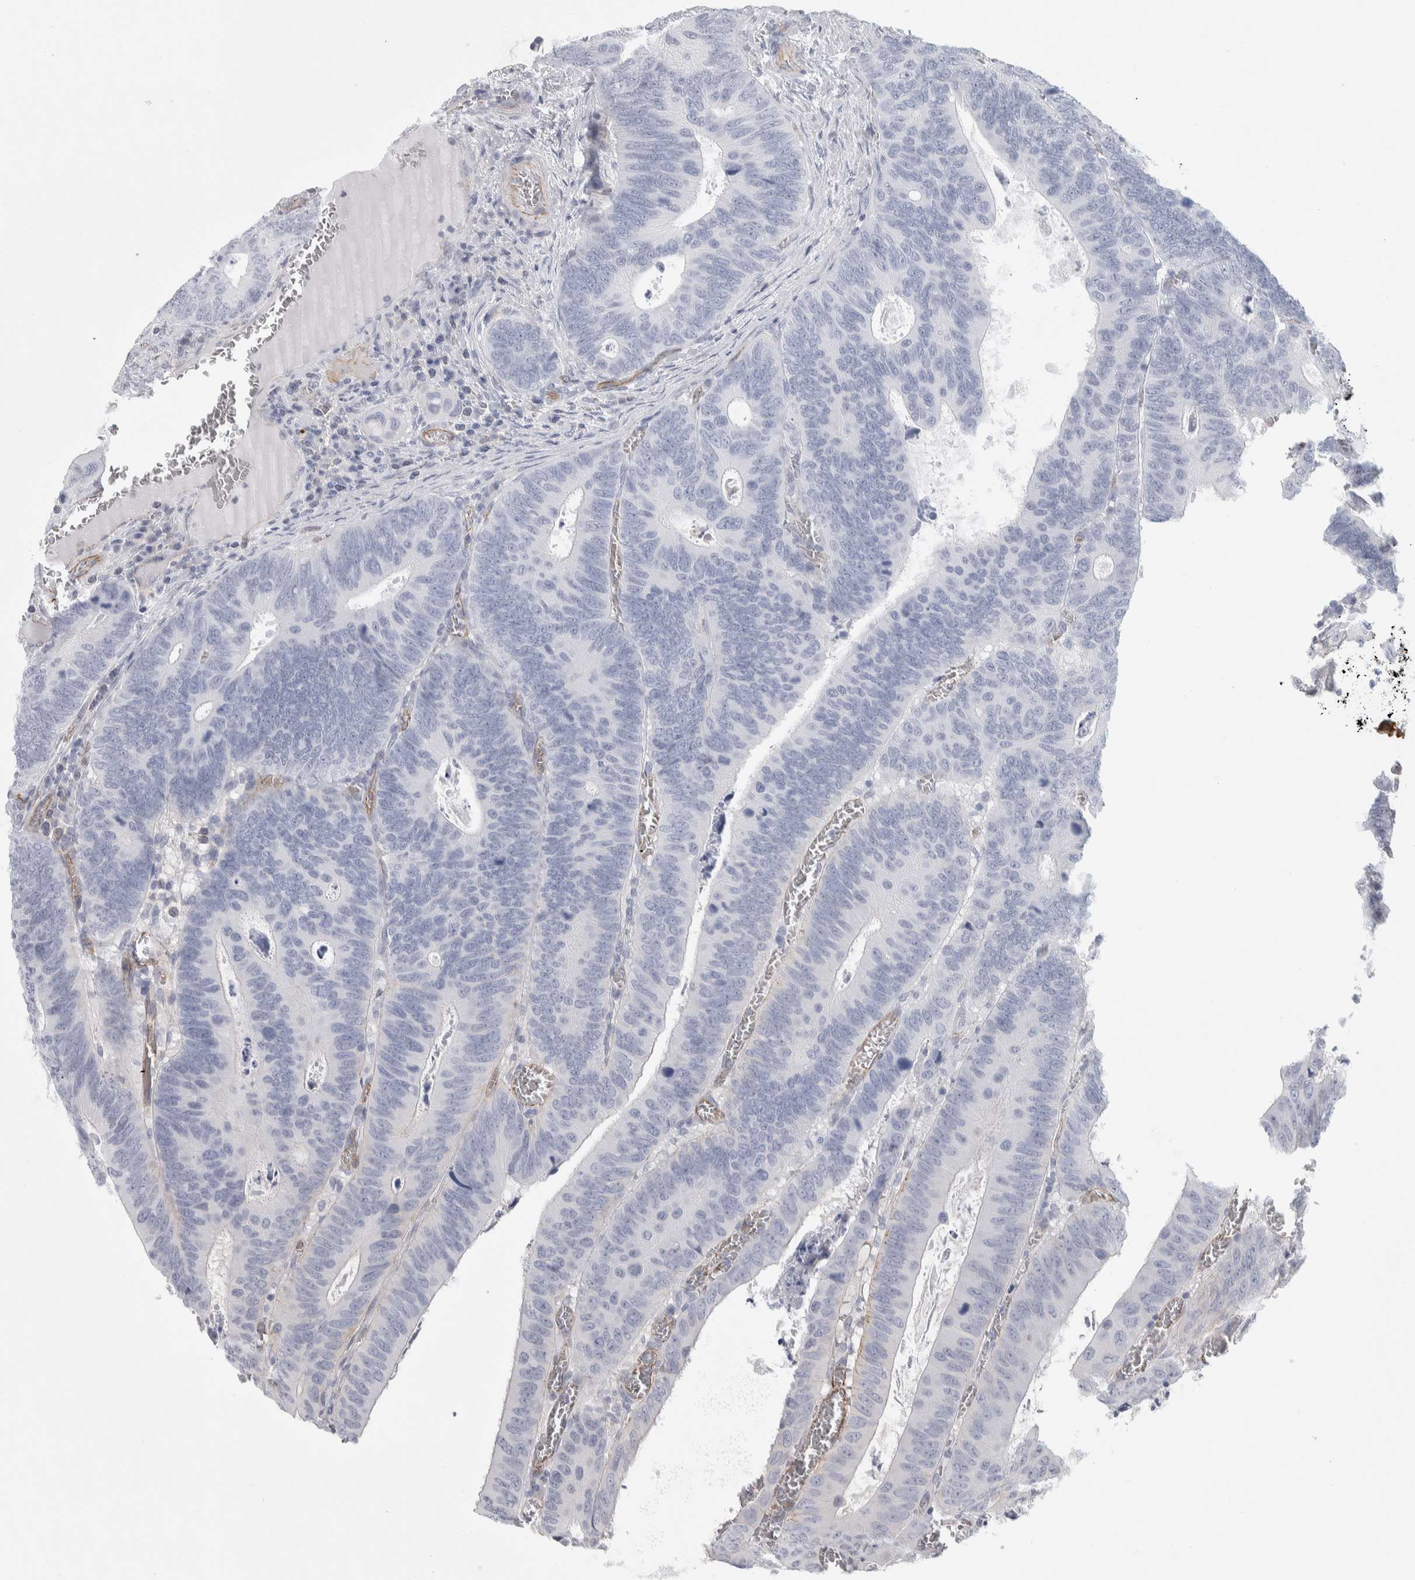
{"staining": {"intensity": "negative", "quantity": "none", "location": "none"}, "tissue": "colorectal cancer", "cell_type": "Tumor cells", "image_type": "cancer", "snomed": [{"axis": "morphology", "description": "Inflammation, NOS"}, {"axis": "morphology", "description": "Adenocarcinoma, NOS"}, {"axis": "topography", "description": "Colon"}], "caption": "The micrograph demonstrates no significant expression in tumor cells of colorectal adenocarcinoma.", "gene": "ZNF862", "patient": {"sex": "male", "age": 72}}